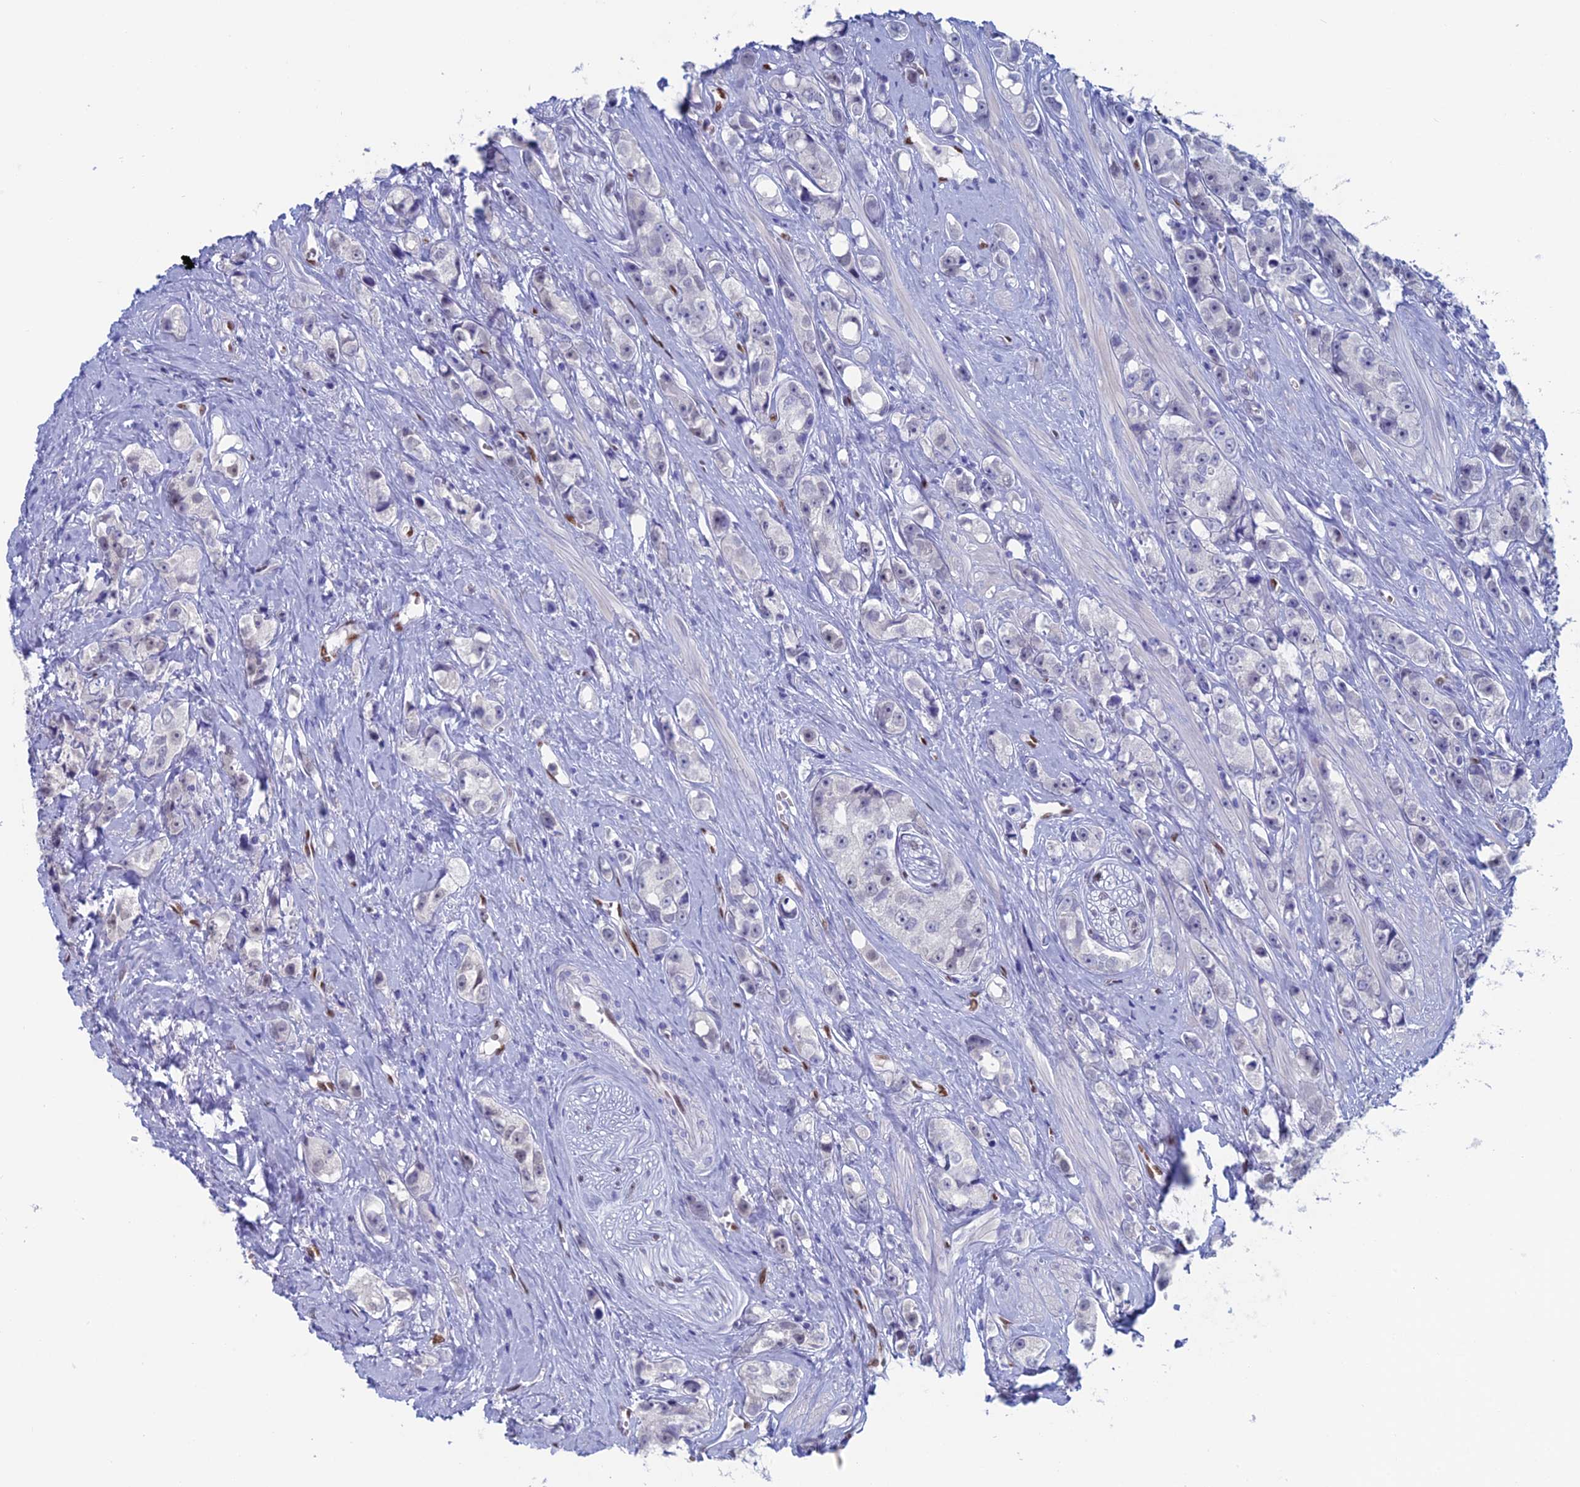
{"staining": {"intensity": "negative", "quantity": "none", "location": "none"}, "tissue": "prostate cancer", "cell_type": "Tumor cells", "image_type": "cancer", "snomed": [{"axis": "morphology", "description": "Adenocarcinoma, High grade"}, {"axis": "topography", "description": "Prostate"}], "caption": "The photomicrograph reveals no staining of tumor cells in high-grade adenocarcinoma (prostate).", "gene": "NOL4L", "patient": {"sex": "male", "age": 74}}